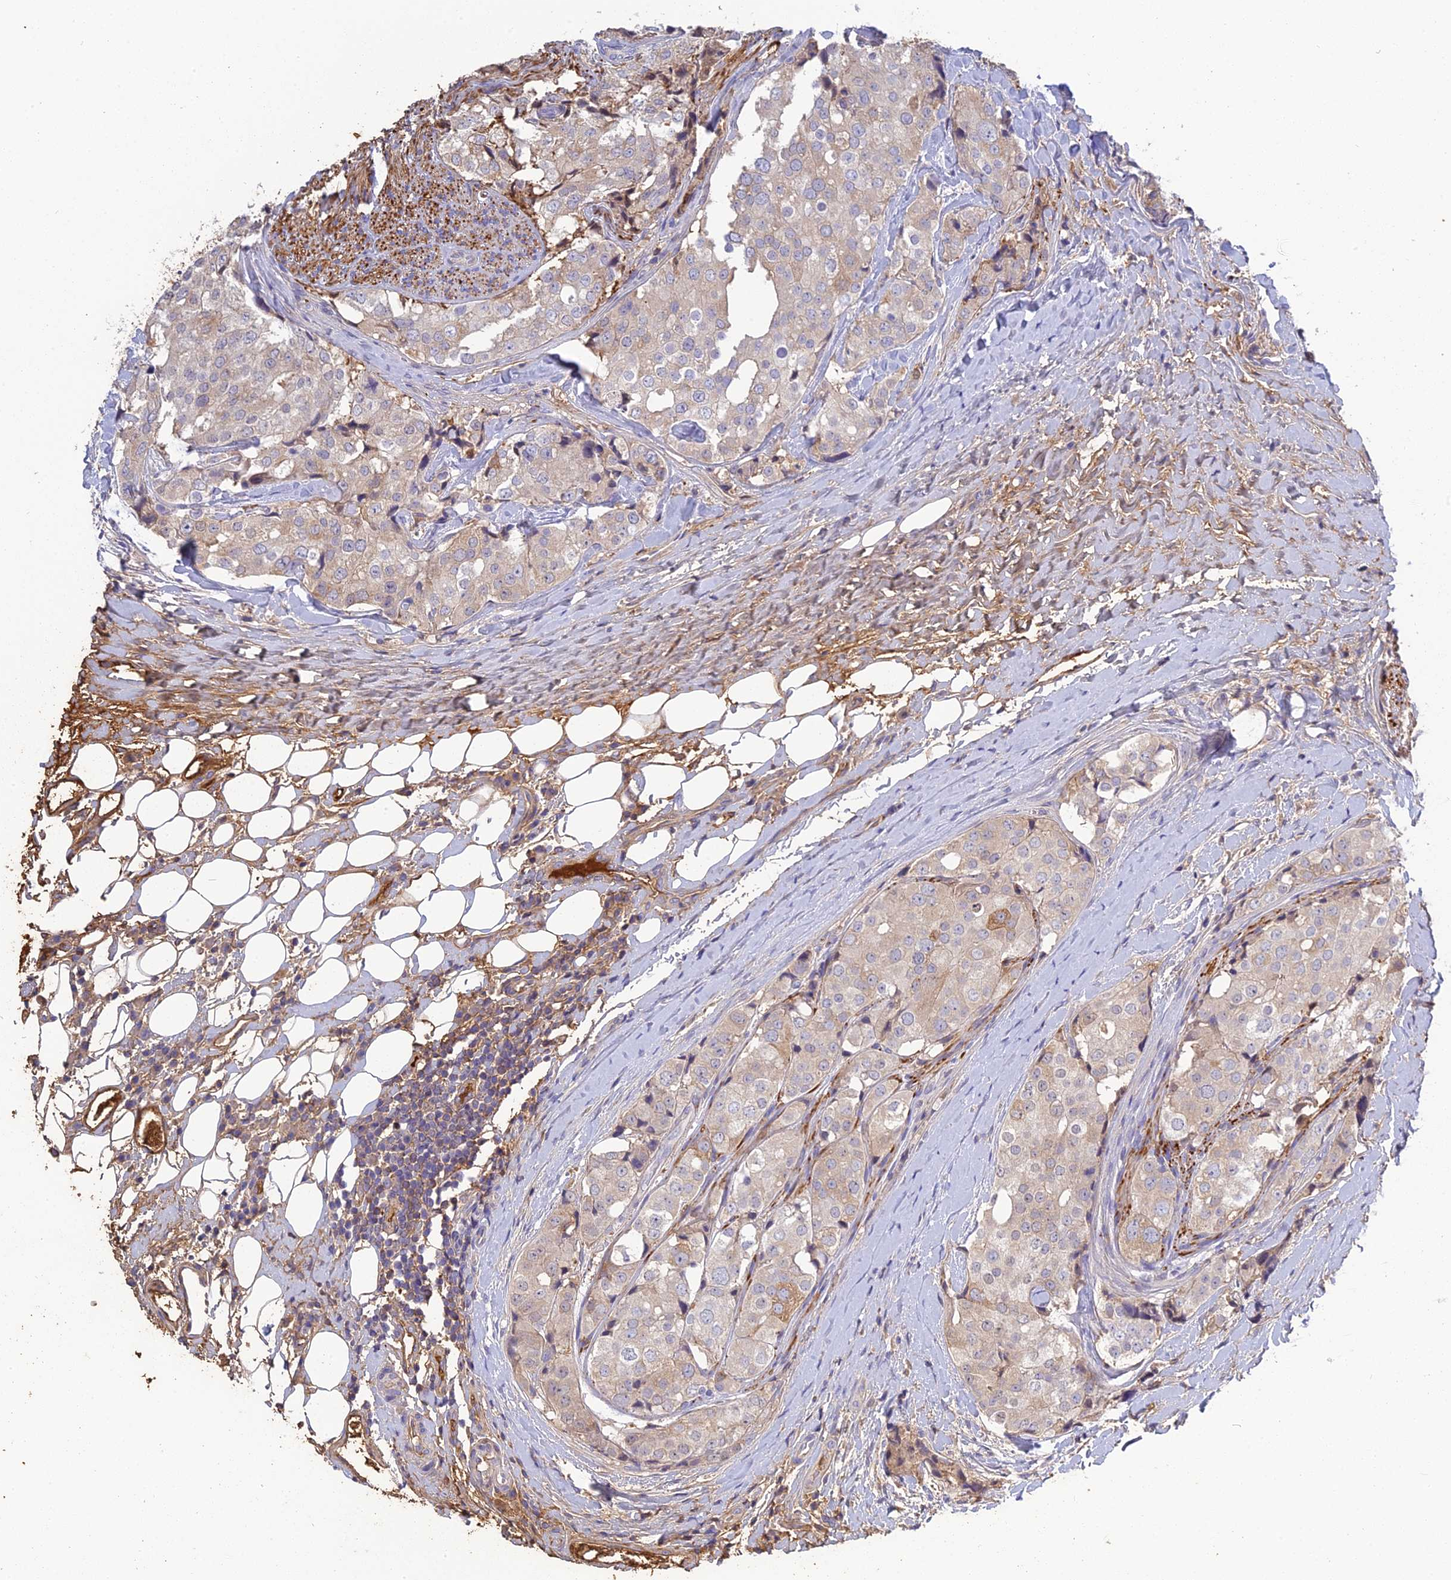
{"staining": {"intensity": "moderate", "quantity": "<25%", "location": "cytoplasmic/membranous"}, "tissue": "prostate cancer", "cell_type": "Tumor cells", "image_type": "cancer", "snomed": [{"axis": "morphology", "description": "Adenocarcinoma, High grade"}, {"axis": "topography", "description": "Prostate"}], "caption": "An IHC histopathology image of tumor tissue is shown. Protein staining in brown shows moderate cytoplasmic/membranous positivity in adenocarcinoma (high-grade) (prostate) within tumor cells.", "gene": "PZP", "patient": {"sex": "male", "age": 49}}